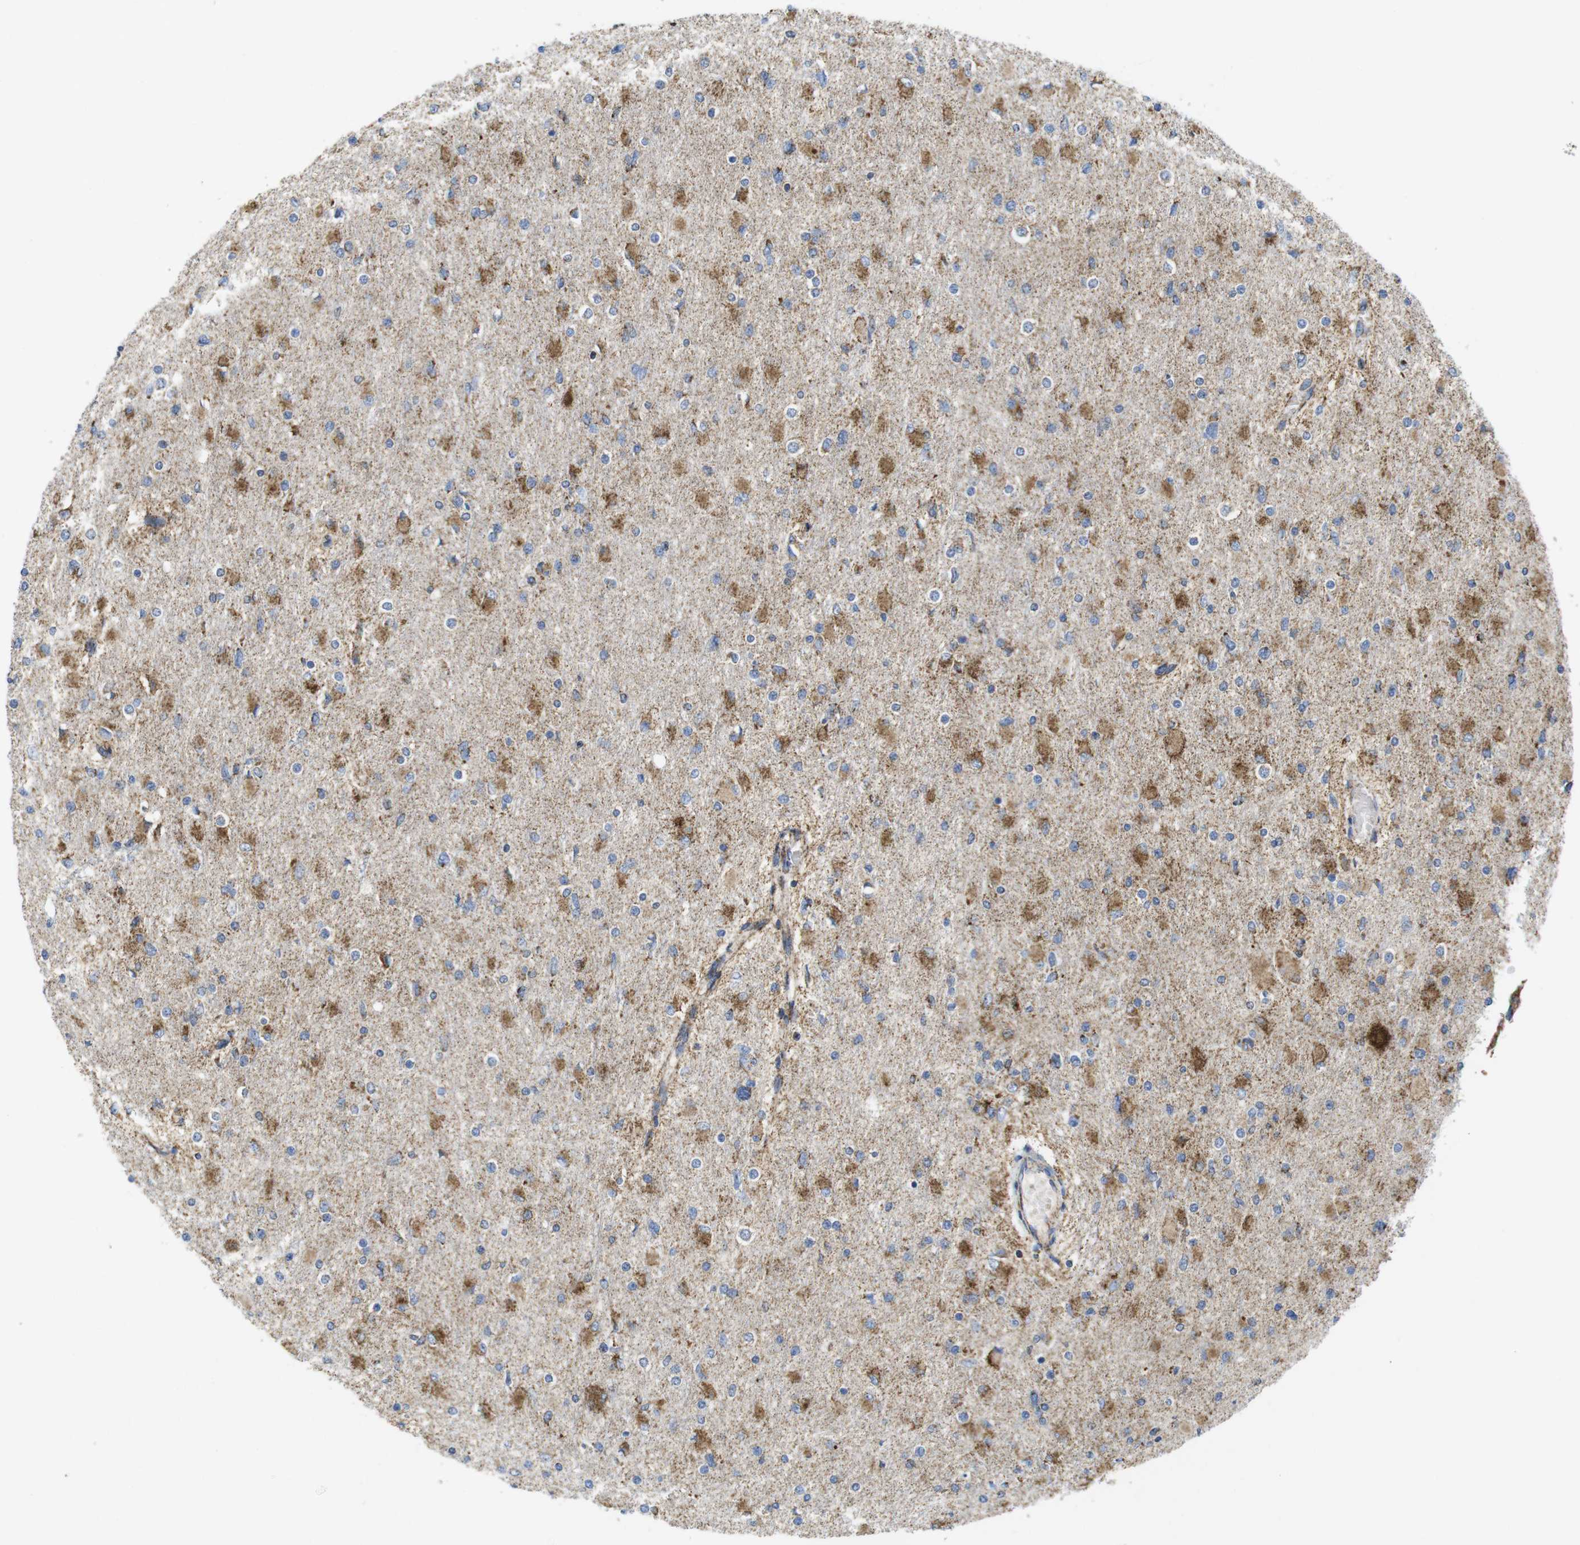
{"staining": {"intensity": "moderate", "quantity": "25%-75%", "location": "cytoplasmic/membranous"}, "tissue": "glioma", "cell_type": "Tumor cells", "image_type": "cancer", "snomed": [{"axis": "morphology", "description": "Glioma, malignant, High grade"}, {"axis": "topography", "description": "Cerebral cortex"}], "caption": "Brown immunohistochemical staining in glioma exhibits moderate cytoplasmic/membranous expression in approximately 25%-75% of tumor cells.", "gene": "TMEM192", "patient": {"sex": "female", "age": 36}}